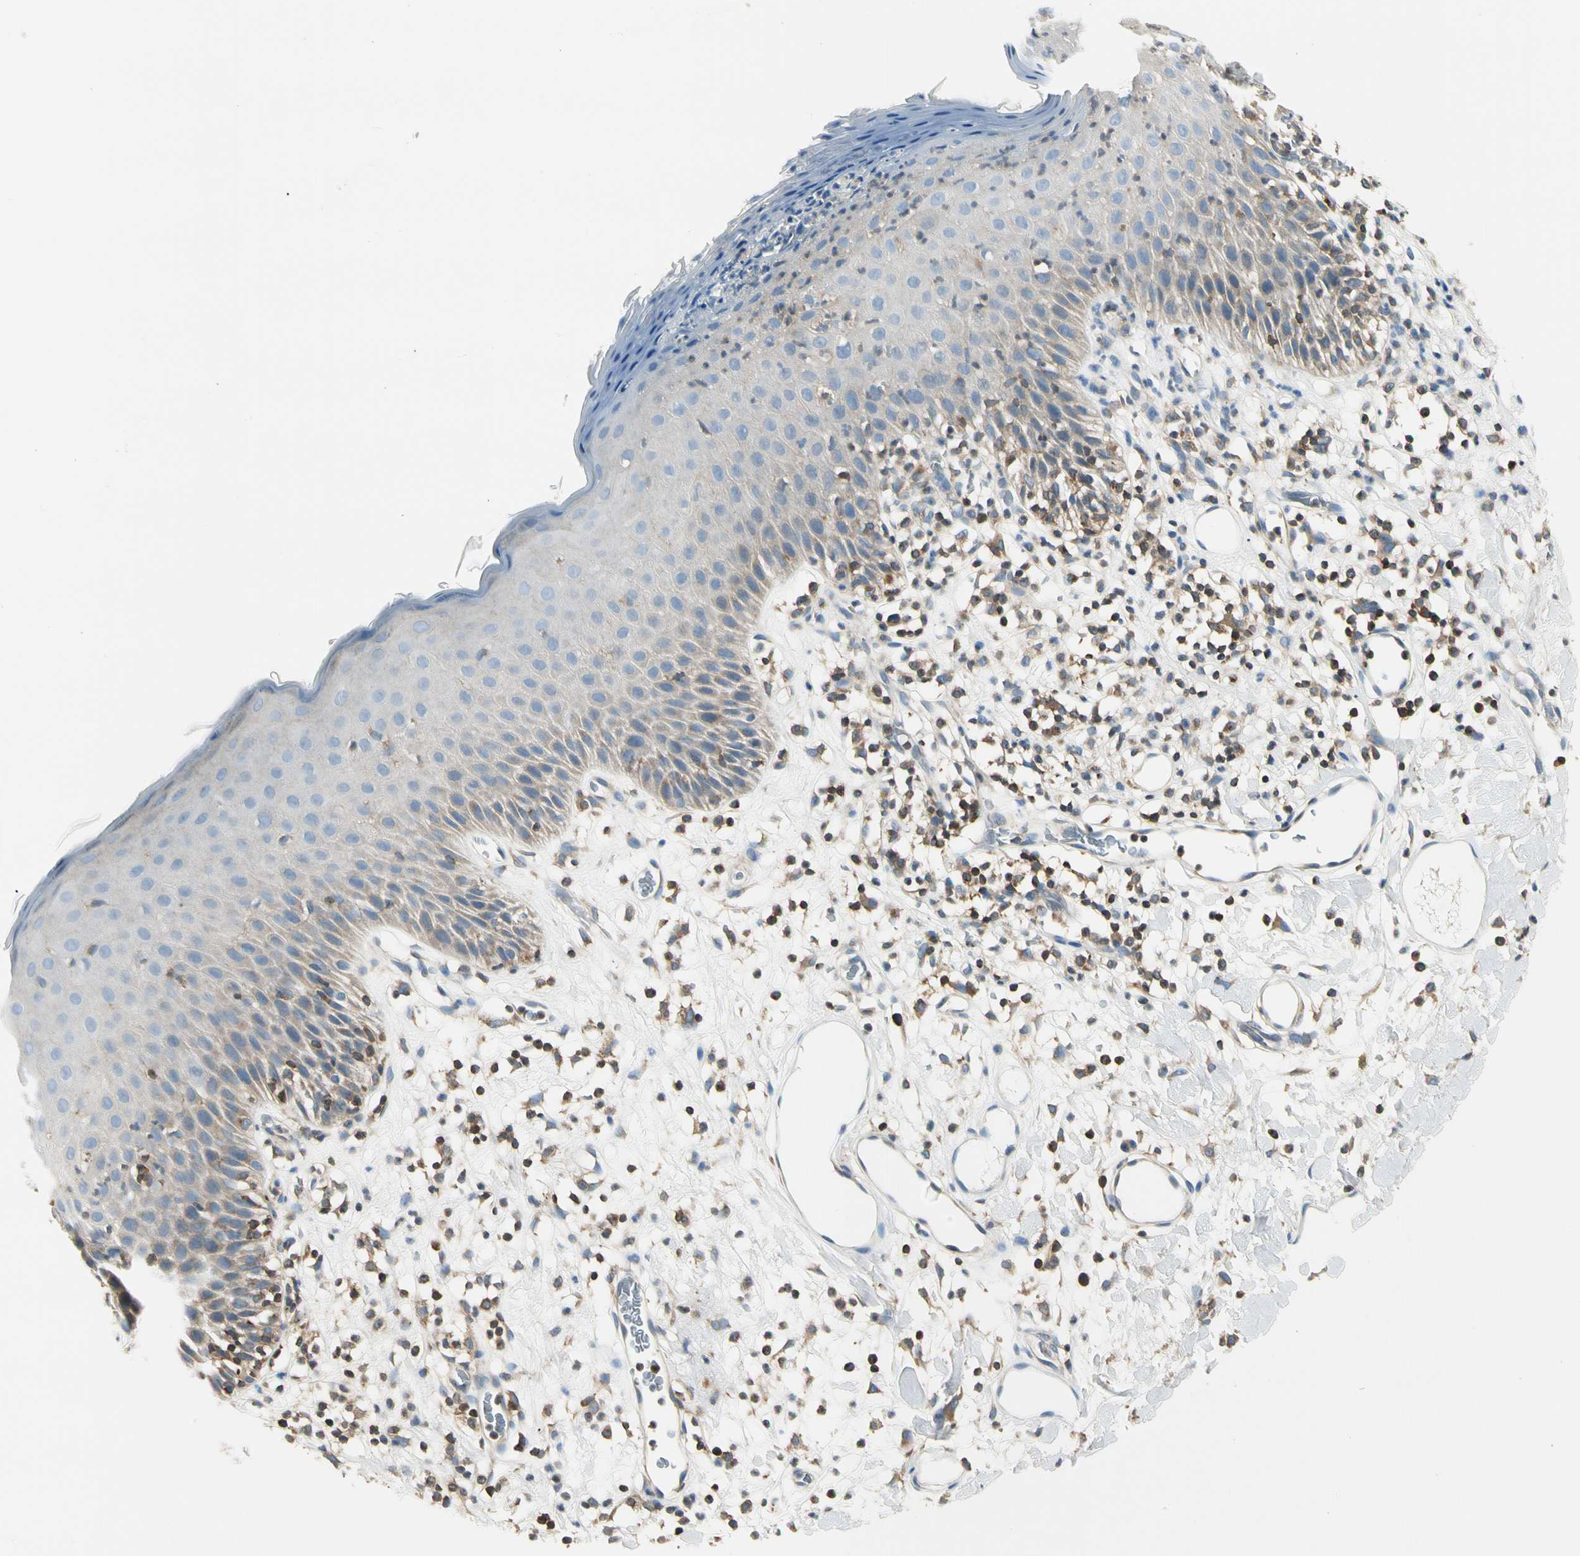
{"staining": {"intensity": "weak", "quantity": "25%-75%", "location": "cytoplasmic/membranous"}, "tissue": "skin", "cell_type": "Epidermal cells", "image_type": "normal", "snomed": [{"axis": "morphology", "description": "Normal tissue, NOS"}, {"axis": "topography", "description": "Vulva"}, {"axis": "topography", "description": "Peripheral nerve tissue"}], "caption": "Immunohistochemical staining of unremarkable human skin reveals 25%-75% levels of weak cytoplasmic/membranous protein expression in approximately 25%-75% of epidermal cells. The protein of interest is shown in brown color, while the nuclei are stained blue.", "gene": "CAPZA2", "patient": {"sex": "female", "age": 68}}